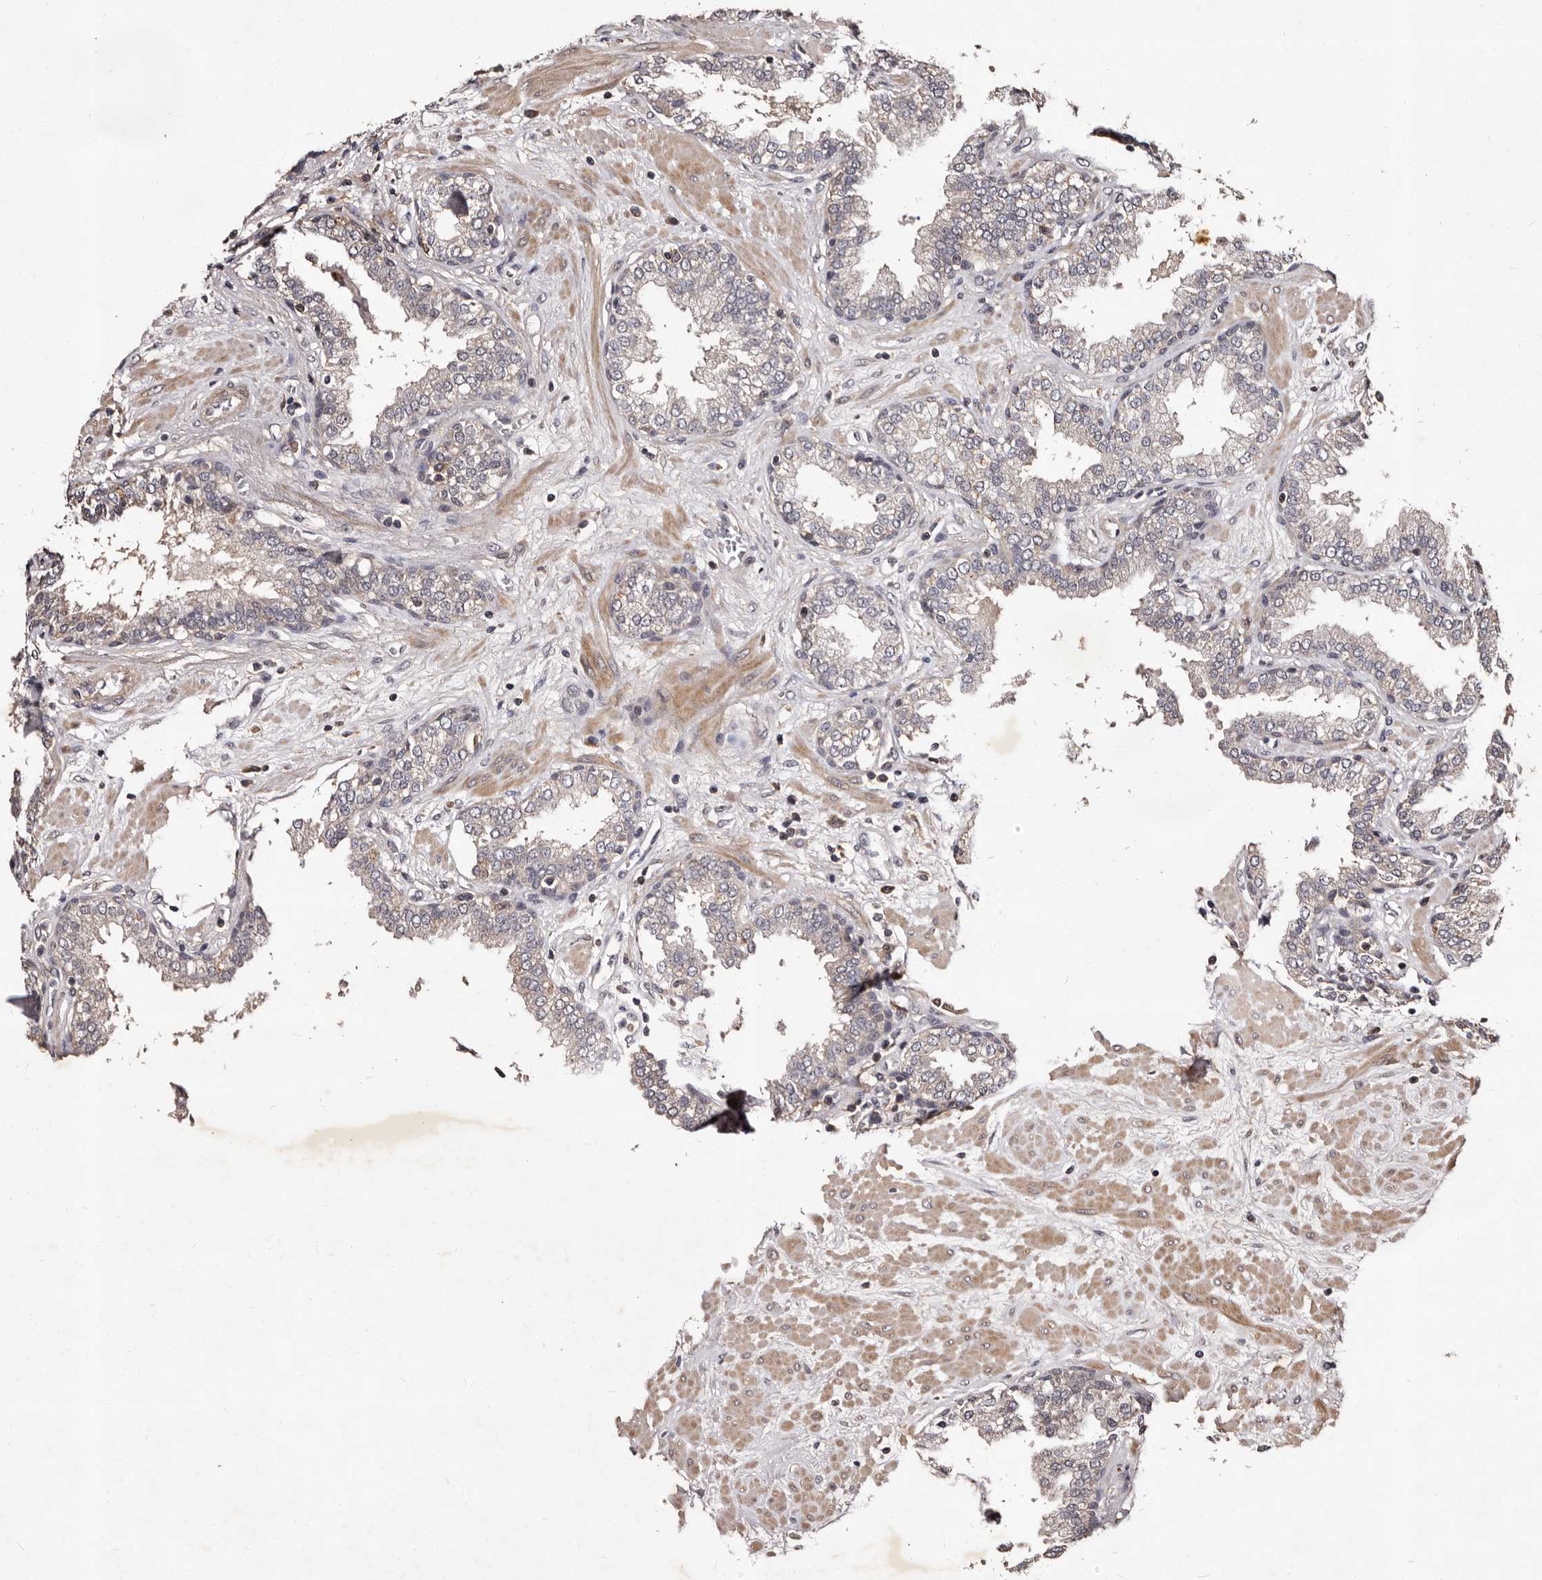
{"staining": {"intensity": "weak", "quantity": "<25%", "location": "cytoplasmic/membranous"}, "tissue": "prostate", "cell_type": "Glandular cells", "image_type": "normal", "snomed": [{"axis": "morphology", "description": "Normal tissue, NOS"}, {"axis": "topography", "description": "Prostate"}], "caption": "Immunohistochemistry (IHC) of unremarkable human prostate shows no positivity in glandular cells.", "gene": "MKRN3", "patient": {"sex": "male", "age": 51}}